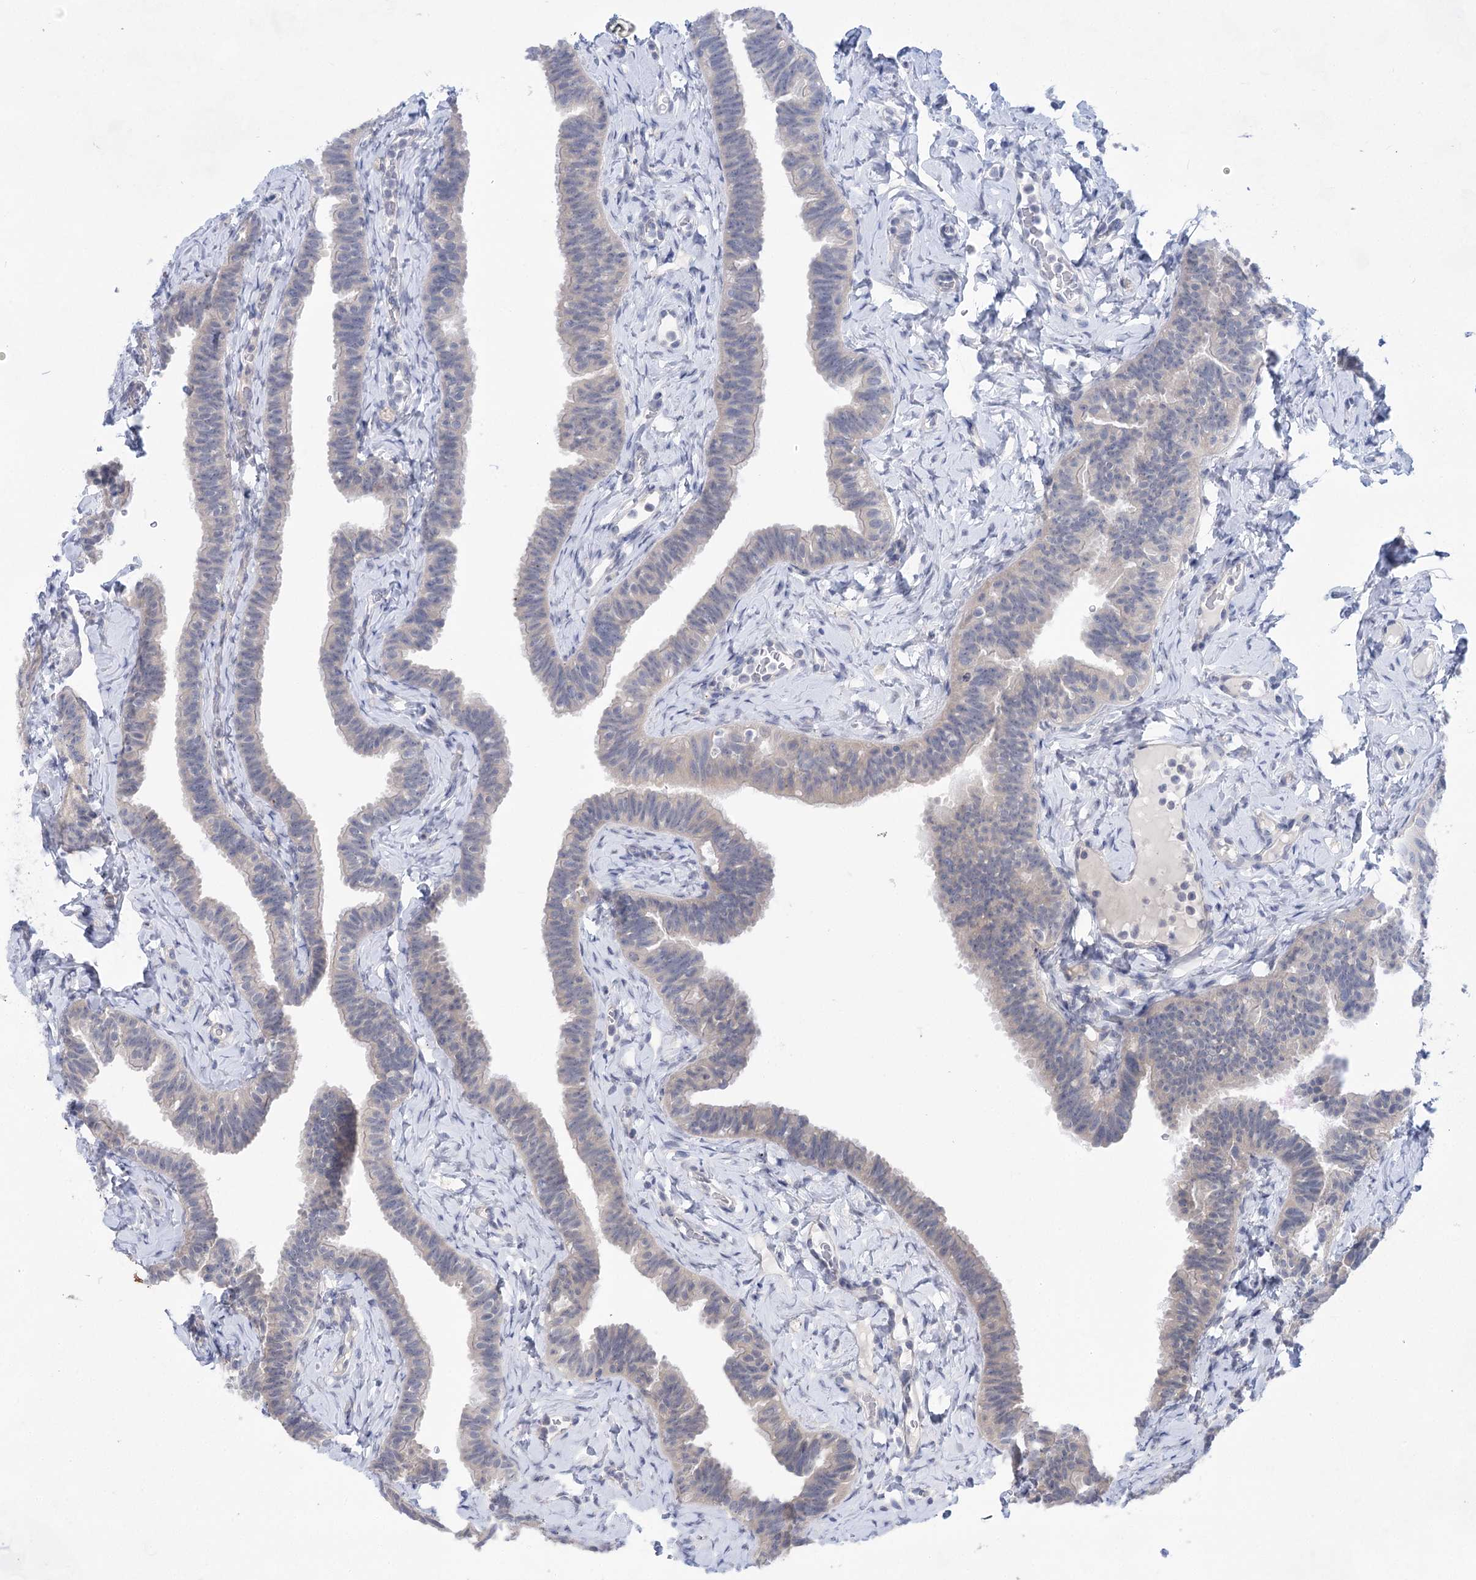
{"staining": {"intensity": "negative", "quantity": "none", "location": "none"}, "tissue": "fallopian tube", "cell_type": "Glandular cells", "image_type": "normal", "snomed": [{"axis": "morphology", "description": "Normal tissue, NOS"}, {"axis": "topography", "description": "Fallopian tube"}], "caption": "The photomicrograph shows no staining of glandular cells in benign fallopian tube. (Brightfield microscopy of DAB immunohistochemistry at high magnification).", "gene": "LALBA", "patient": {"sex": "female", "age": 65}}